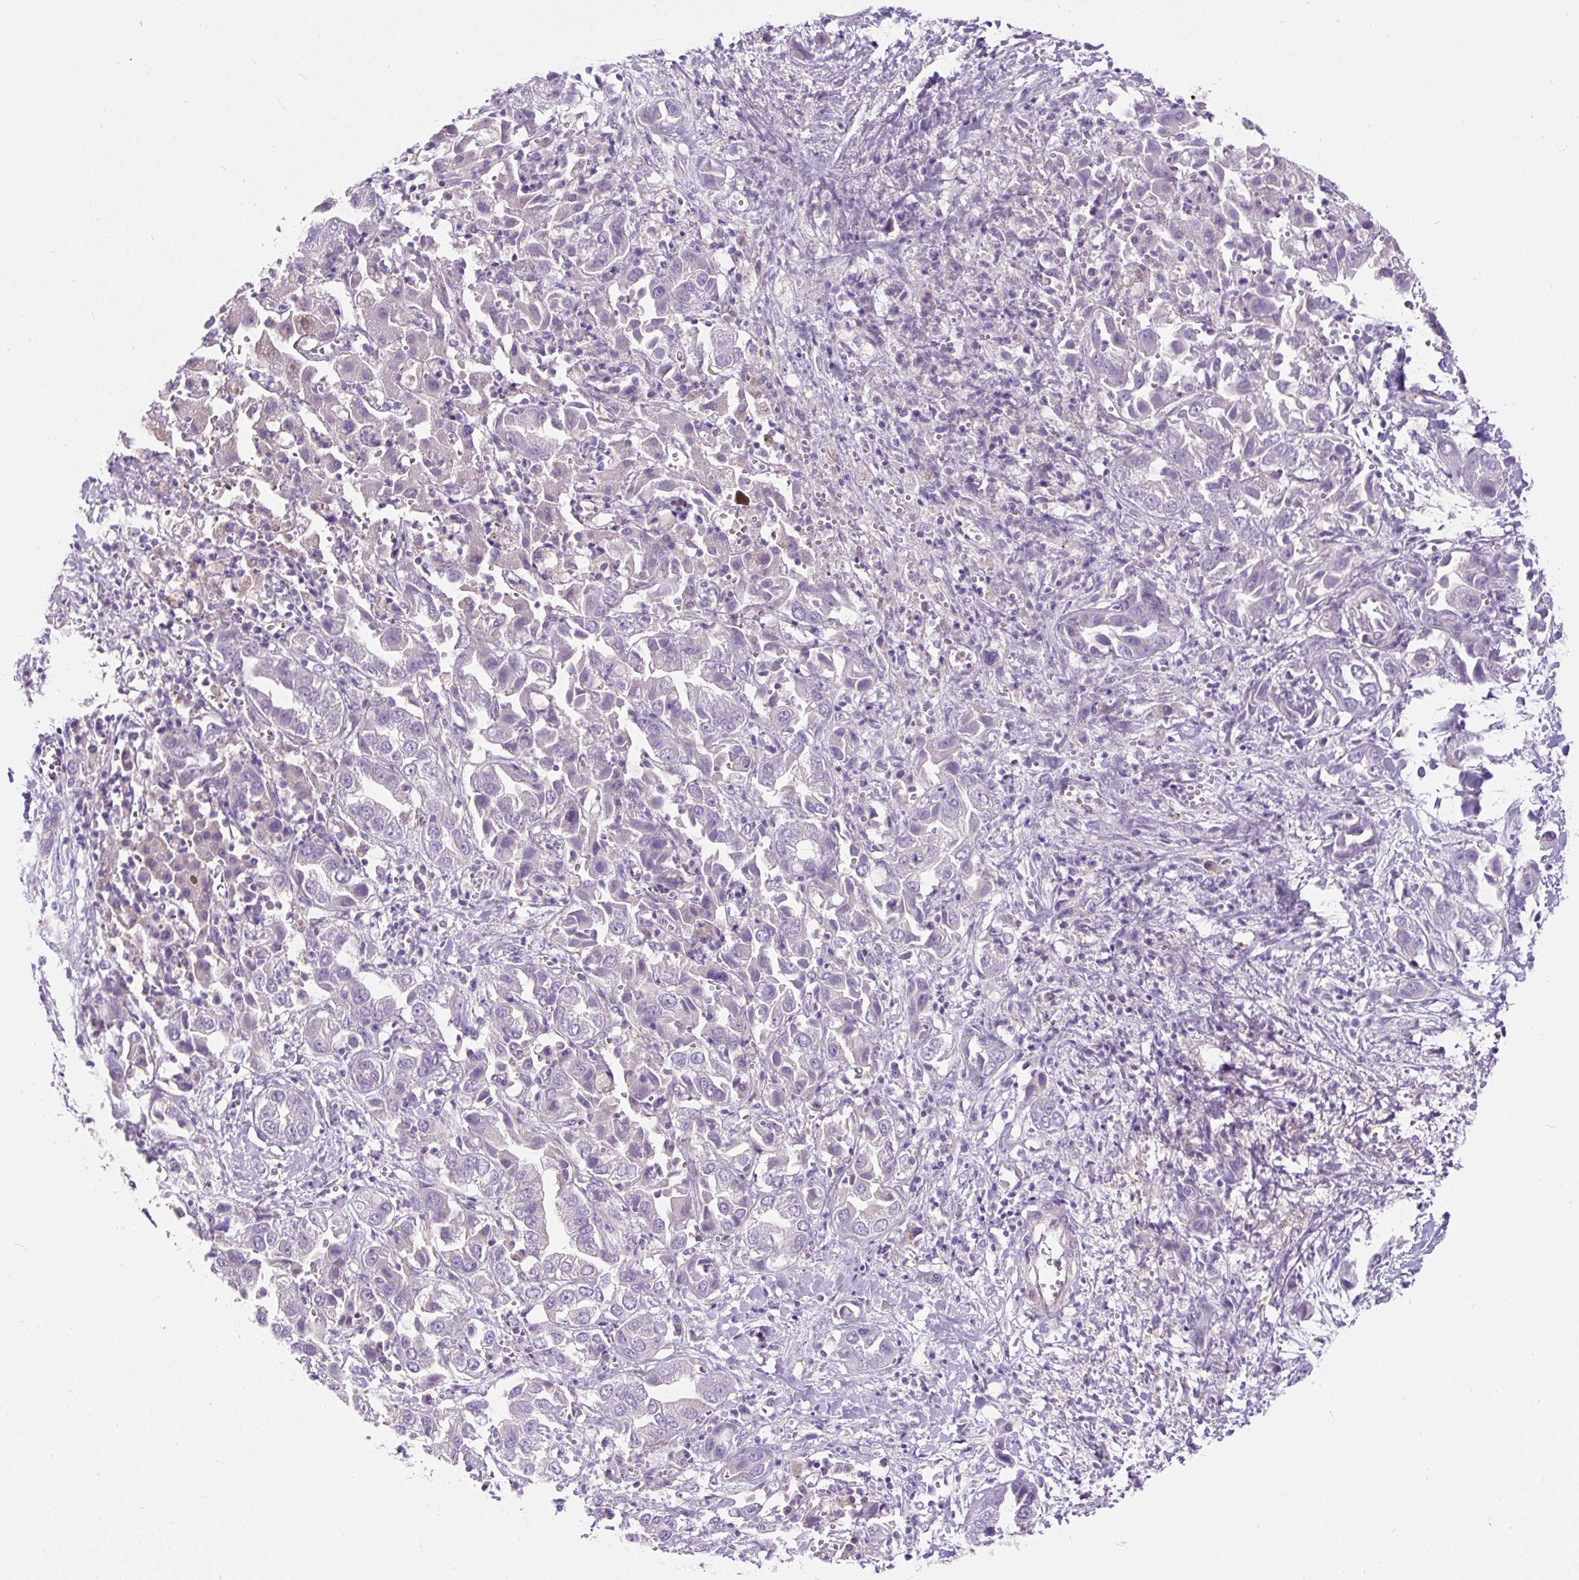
{"staining": {"intensity": "negative", "quantity": "none", "location": "none"}, "tissue": "liver cancer", "cell_type": "Tumor cells", "image_type": "cancer", "snomed": [{"axis": "morphology", "description": "Cholangiocarcinoma"}, {"axis": "topography", "description": "Liver"}], "caption": "Tumor cells are negative for brown protein staining in liver cancer.", "gene": "SUSD5", "patient": {"sex": "female", "age": 52}}